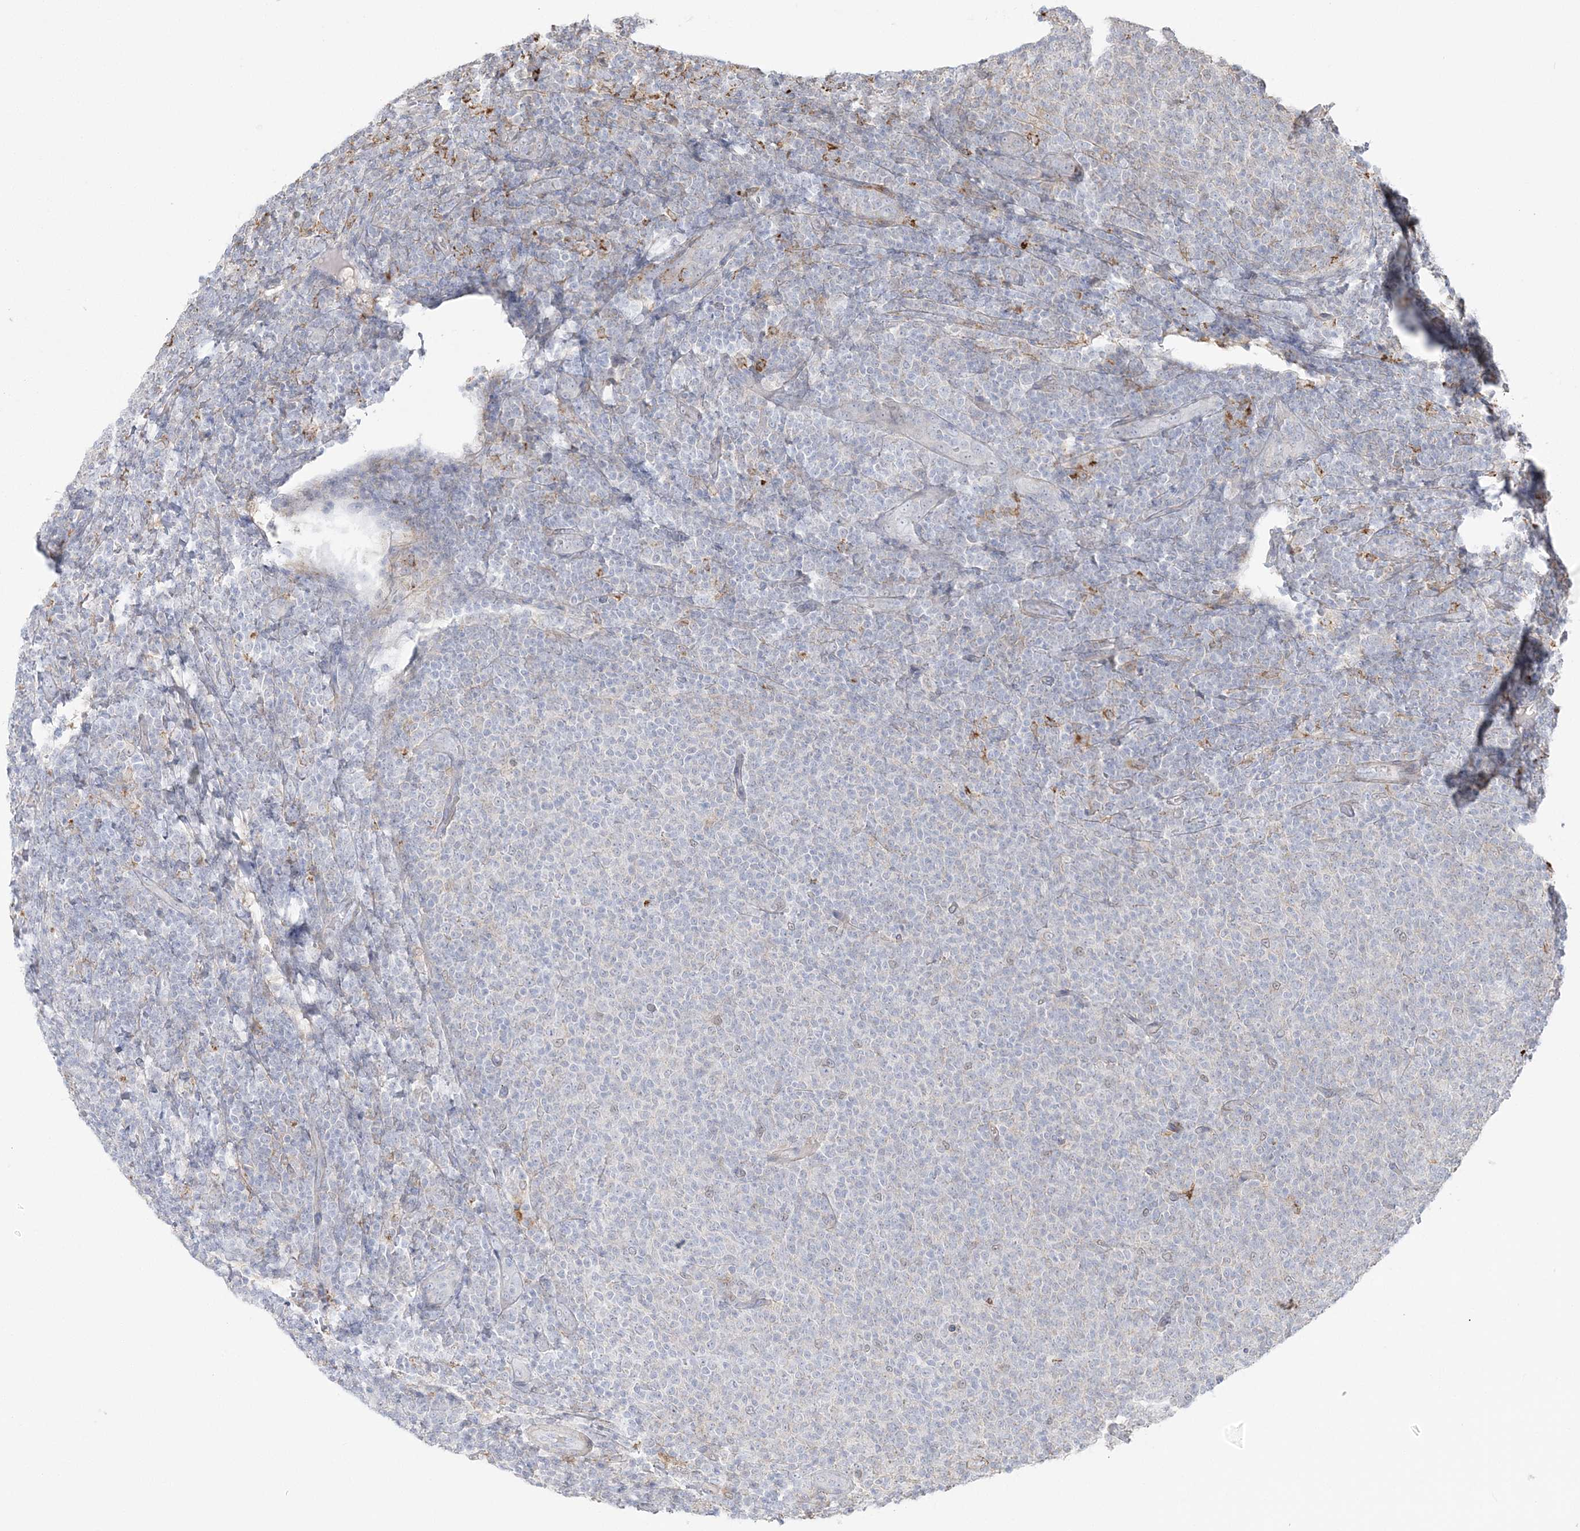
{"staining": {"intensity": "negative", "quantity": "none", "location": "none"}, "tissue": "lymphoma", "cell_type": "Tumor cells", "image_type": "cancer", "snomed": [{"axis": "morphology", "description": "Malignant lymphoma, non-Hodgkin's type, Low grade"}, {"axis": "topography", "description": "Lymph node"}], "caption": "Tumor cells are negative for brown protein staining in lymphoma.", "gene": "HAAO", "patient": {"sex": "male", "age": 66}}